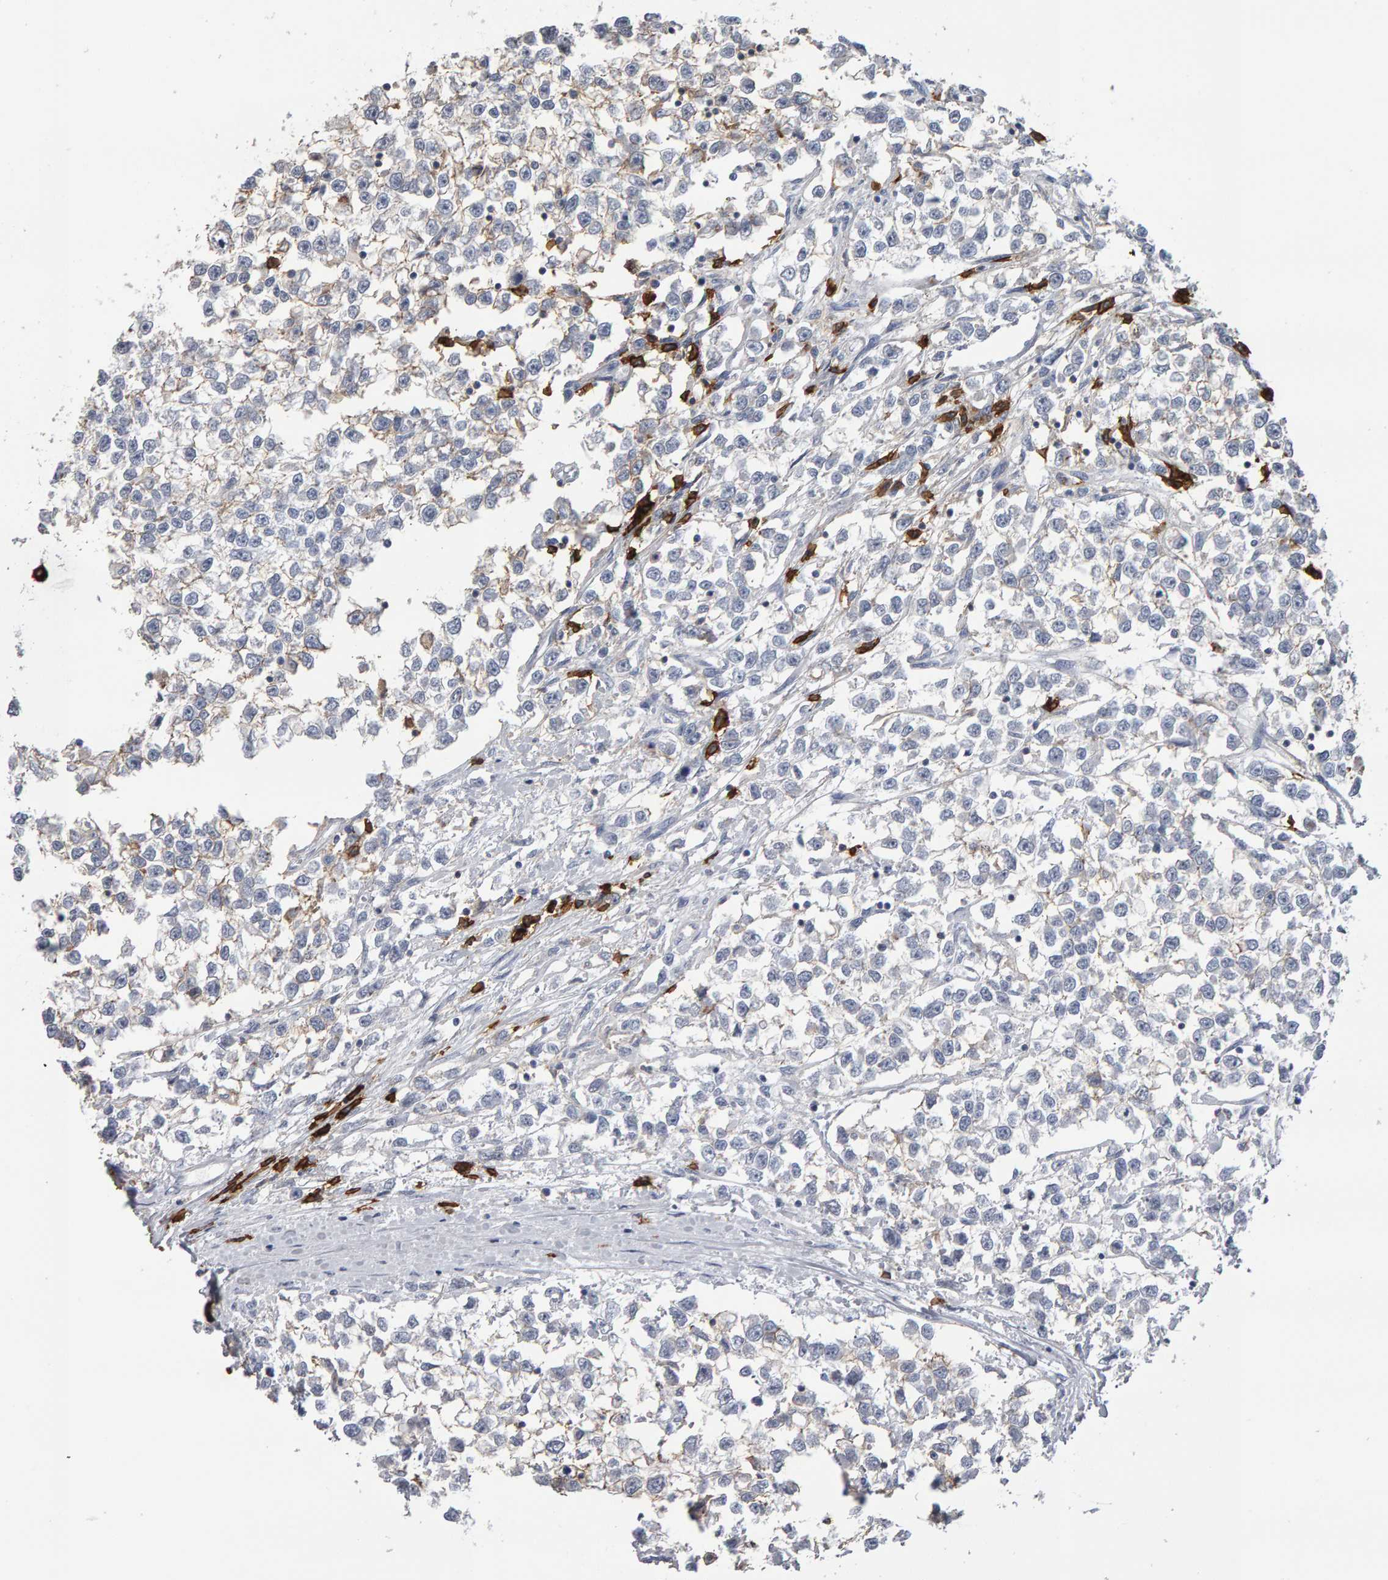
{"staining": {"intensity": "weak", "quantity": ">75%", "location": "cytoplasmic/membranous"}, "tissue": "testis cancer", "cell_type": "Tumor cells", "image_type": "cancer", "snomed": [{"axis": "morphology", "description": "Seminoma, NOS"}, {"axis": "morphology", "description": "Carcinoma, Embryonal, NOS"}, {"axis": "topography", "description": "Testis"}], "caption": "An immunohistochemistry (IHC) image of tumor tissue is shown. Protein staining in brown highlights weak cytoplasmic/membranous positivity in embryonal carcinoma (testis) within tumor cells.", "gene": "CD38", "patient": {"sex": "male", "age": 51}}